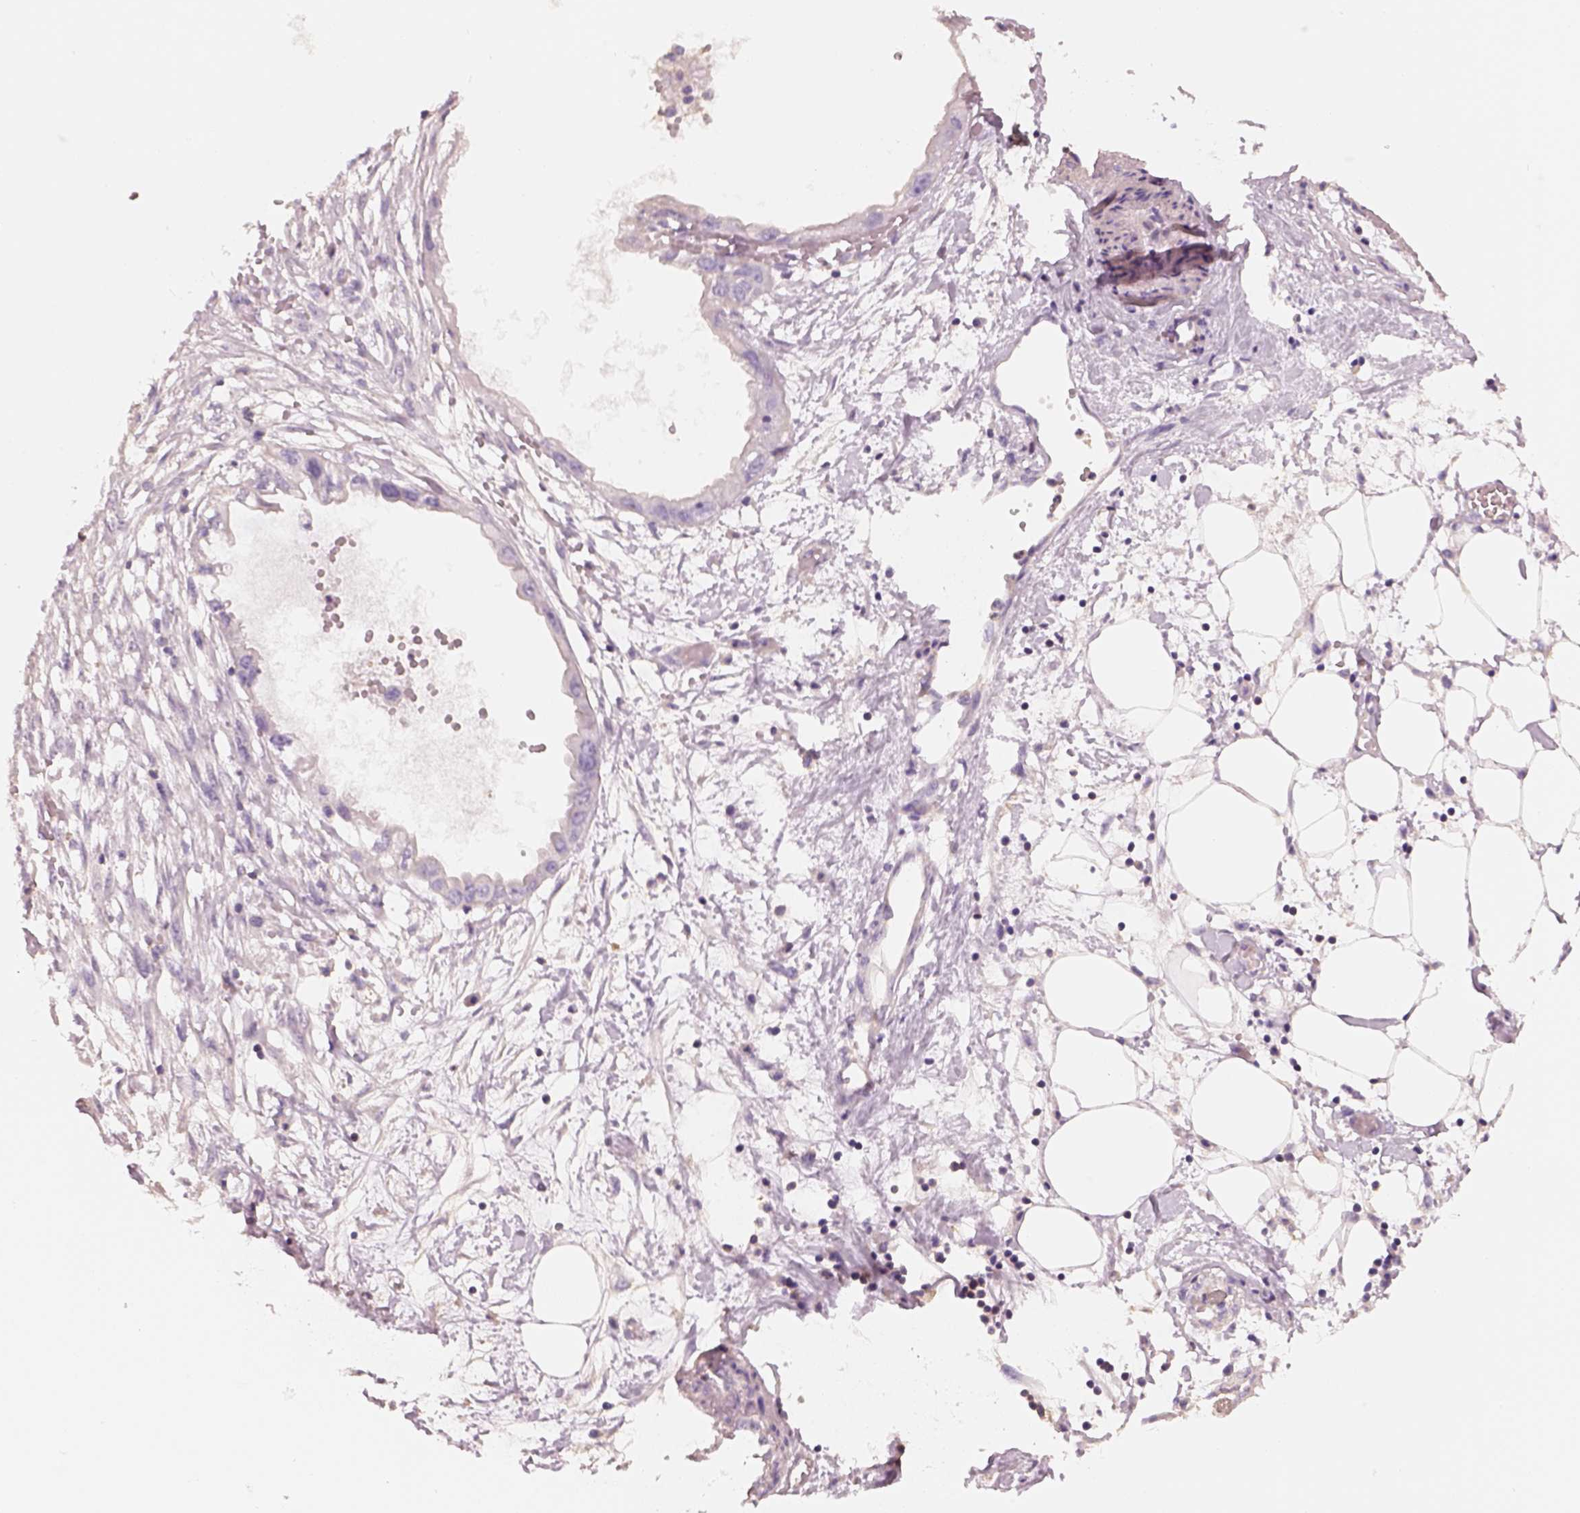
{"staining": {"intensity": "negative", "quantity": "none", "location": "none"}, "tissue": "endometrial cancer", "cell_type": "Tumor cells", "image_type": "cancer", "snomed": [{"axis": "morphology", "description": "Adenocarcinoma, NOS"}, {"axis": "morphology", "description": "Adenocarcinoma, metastatic, NOS"}, {"axis": "topography", "description": "Adipose tissue"}, {"axis": "topography", "description": "Endometrium"}], "caption": "Endometrial metastatic adenocarcinoma was stained to show a protein in brown. There is no significant expression in tumor cells.", "gene": "OTUD6A", "patient": {"sex": "female", "age": 67}}